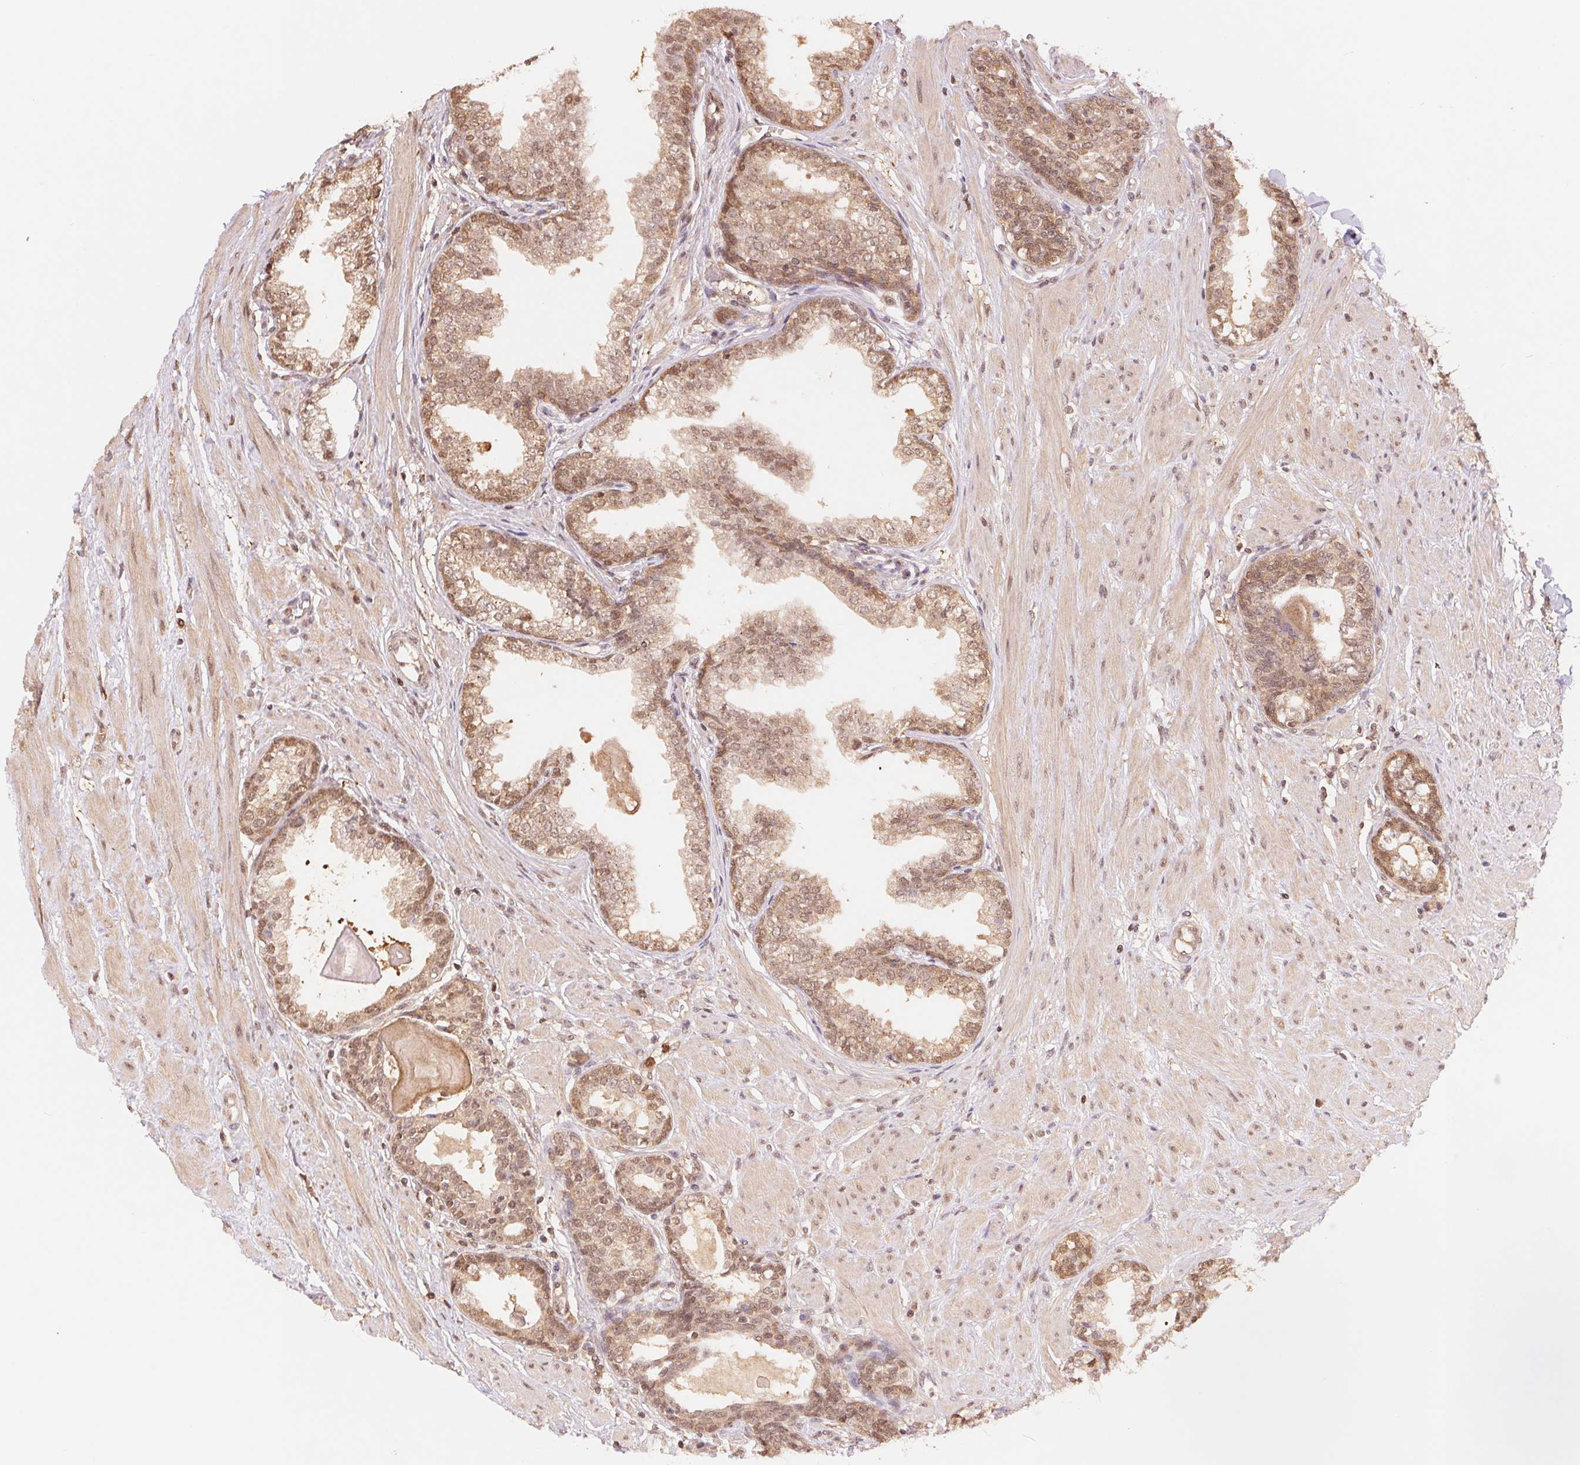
{"staining": {"intensity": "moderate", "quantity": ">75%", "location": "cytoplasmic/membranous,nuclear"}, "tissue": "prostate", "cell_type": "Glandular cells", "image_type": "normal", "snomed": [{"axis": "morphology", "description": "Normal tissue, NOS"}, {"axis": "topography", "description": "Prostate"}], "caption": "Immunohistochemical staining of normal human prostate exhibits >75% levels of moderate cytoplasmic/membranous,nuclear protein positivity in about >75% of glandular cells.", "gene": "CDC123", "patient": {"sex": "male", "age": 55}}